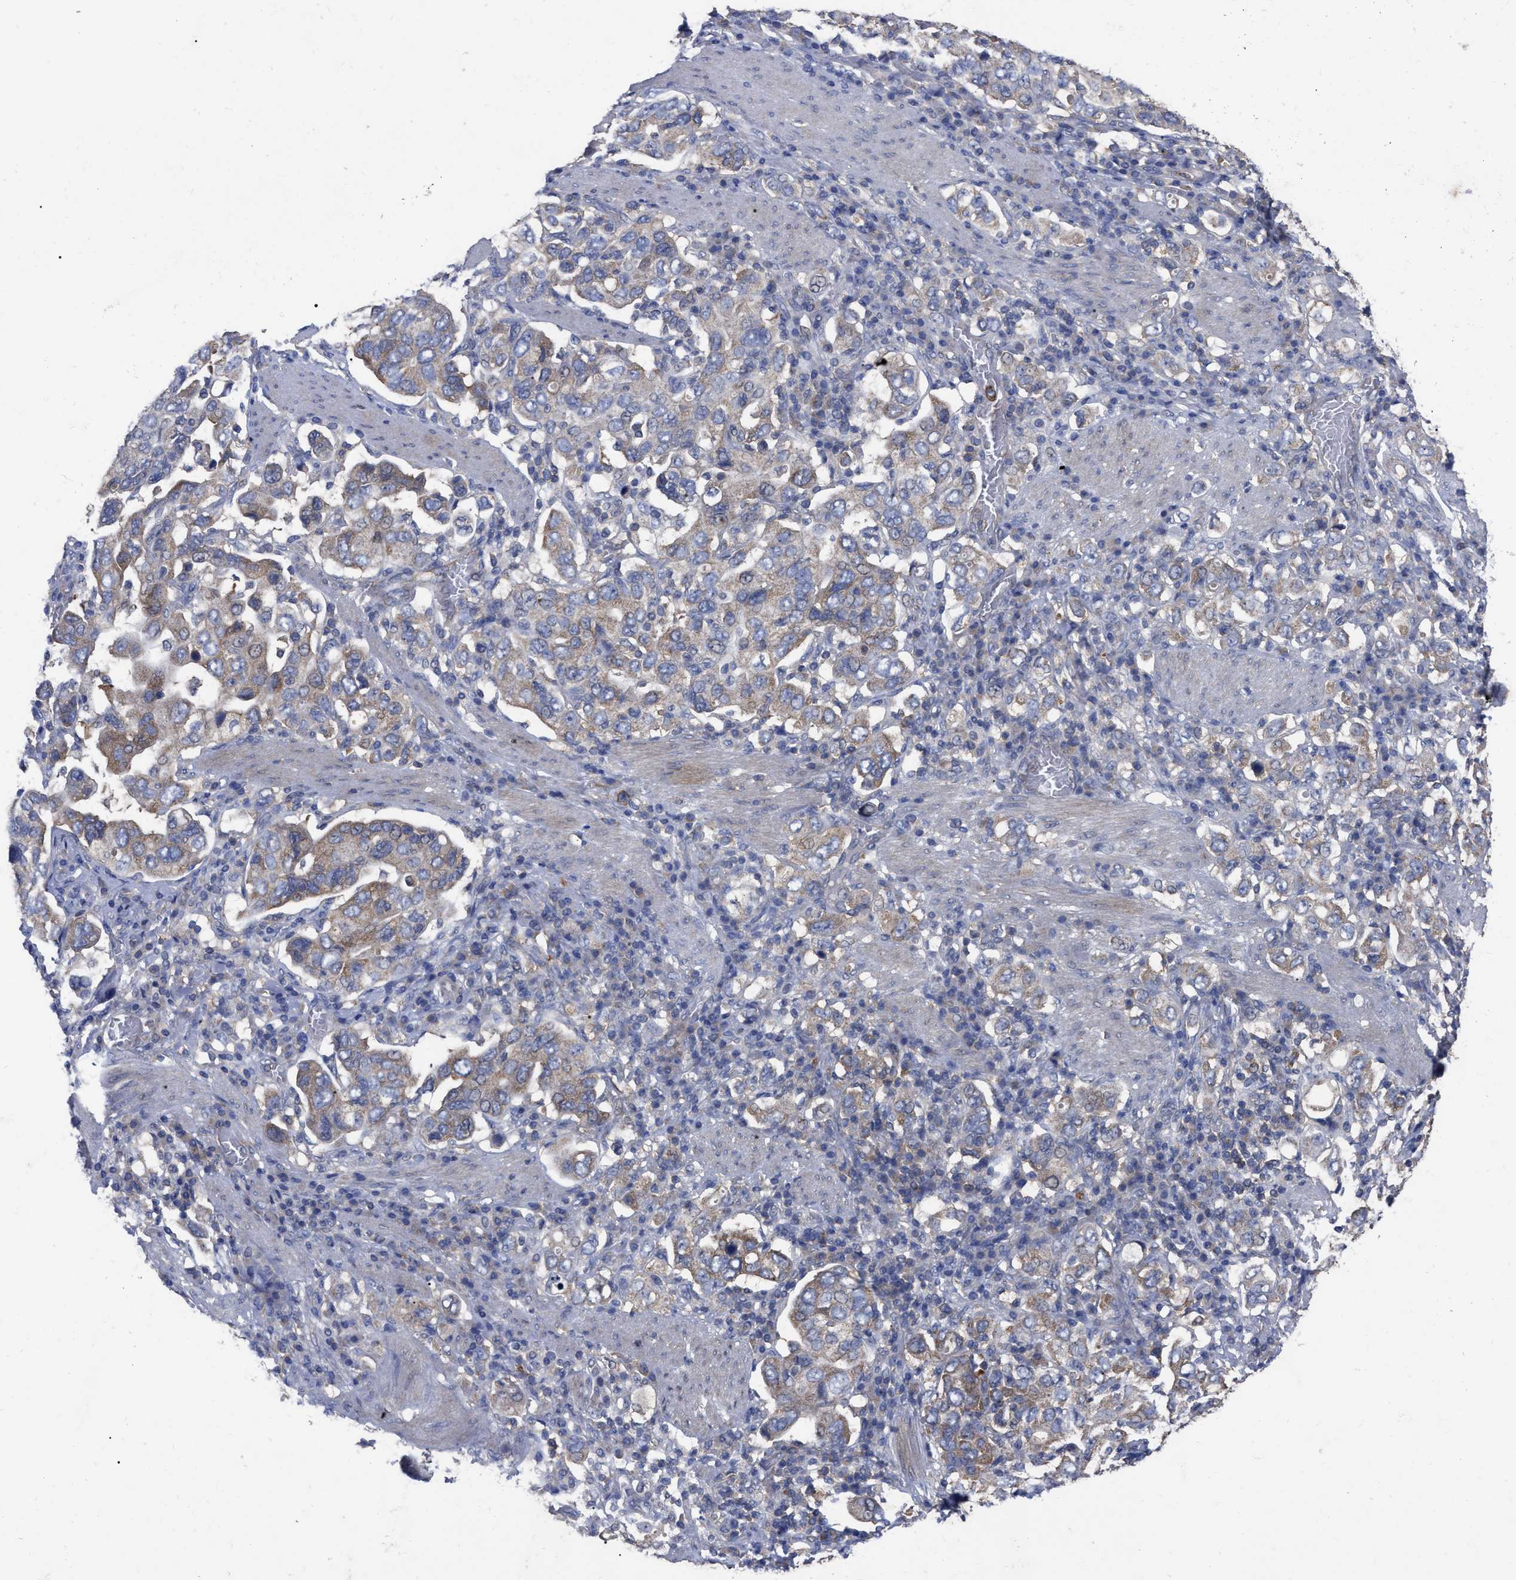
{"staining": {"intensity": "weak", "quantity": ">75%", "location": "cytoplasmic/membranous"}, "tissue": "stomach cancer", "cell_type": "Tumor cells", "image_type": "cancer", "snomed": [{"axis": "morphology", "description": "Adenocarcinoma, NOS"}, {"axis": "topography", "description": "Stomach, upper"}], "caption": "Immunohistochemistry histopathology image of human stomach cancer stained for a protein (brown), which exhibits low levels of weak cytoplasmic/membranous positivity in approximately >75% of tumor cells.", "gene": "TCP1", "patient": {"sex": "male", "age": 62}}